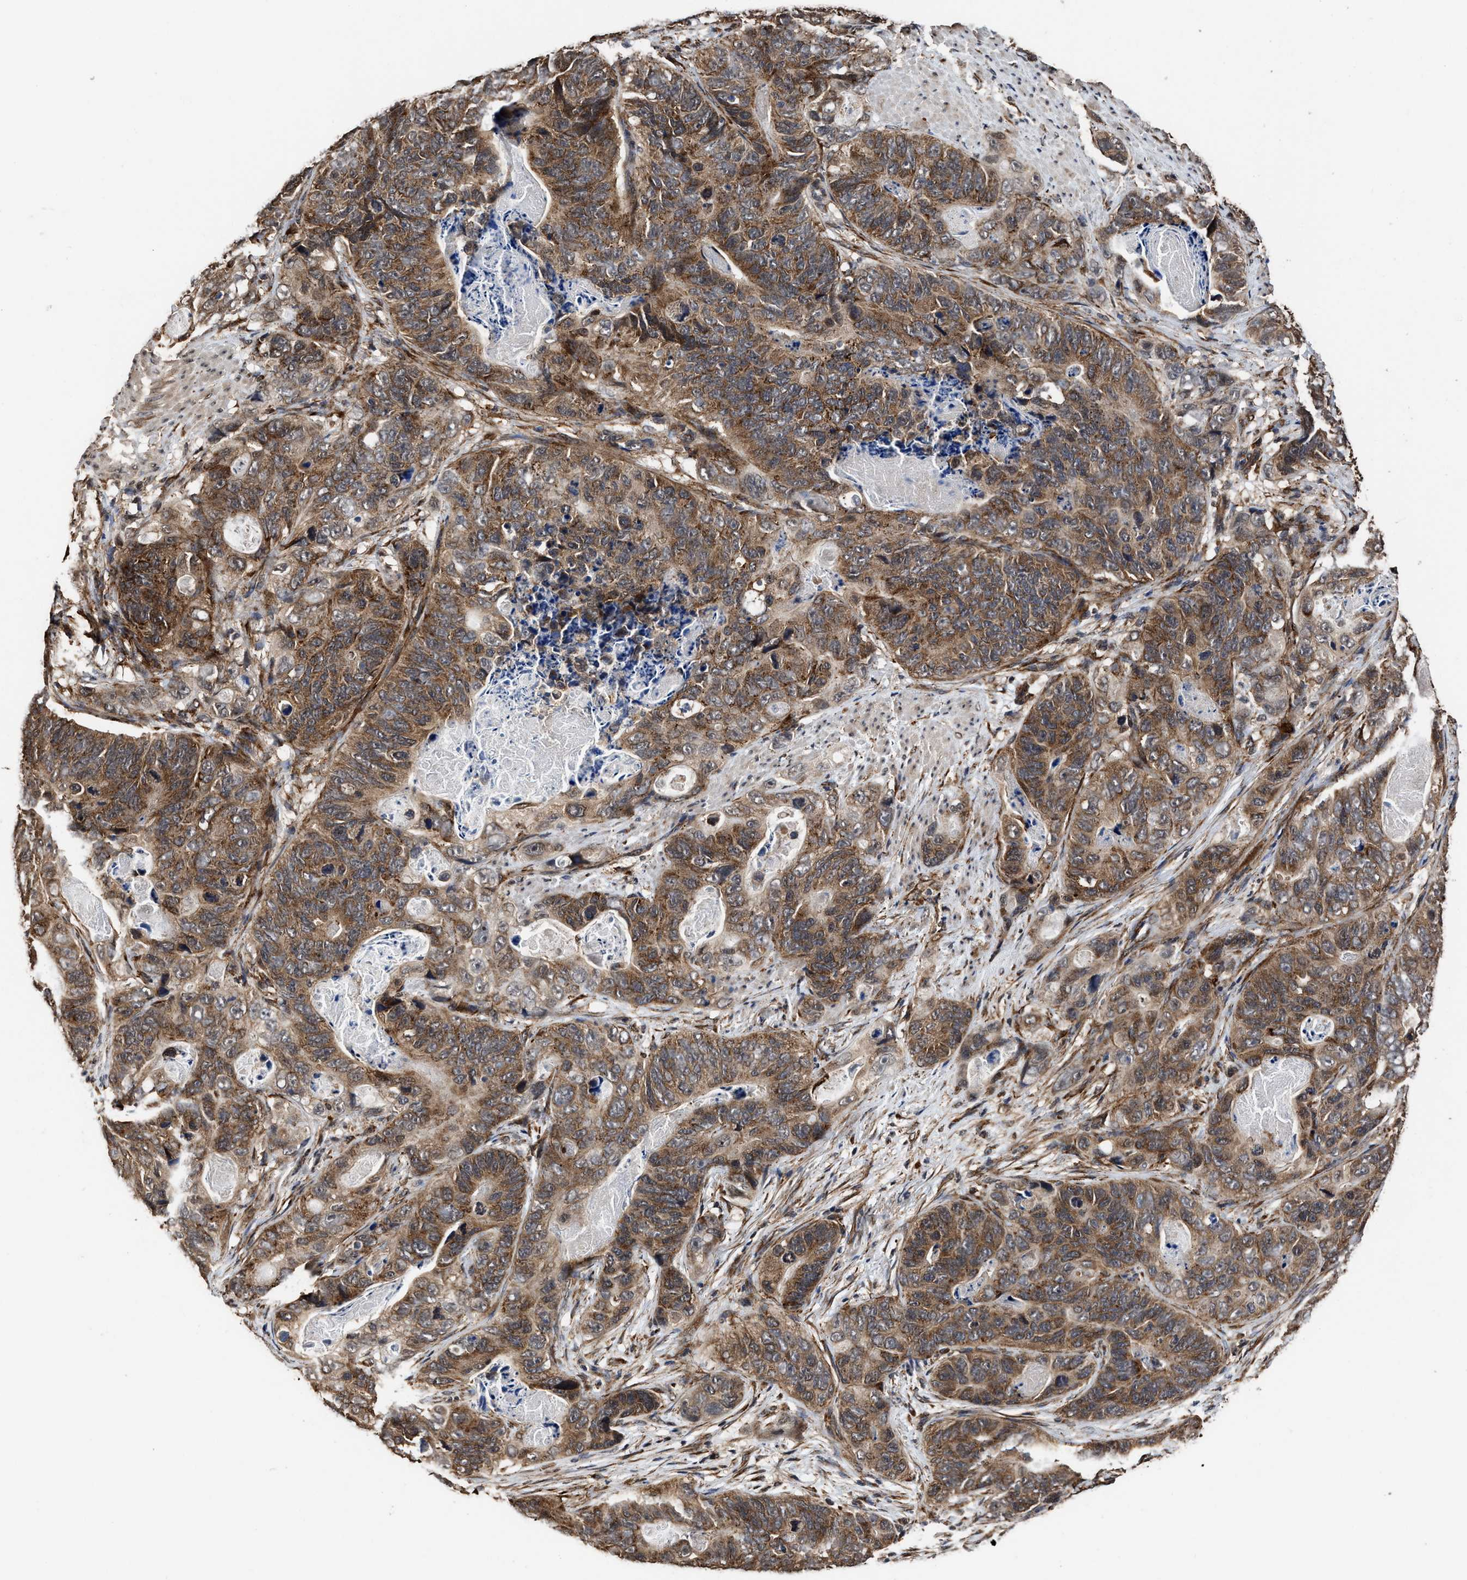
{"staining": {"intensity": "moderate", "quantity": ">75%", "location": "cytoplasmic/membranous"}, "tissue": "stomach cancer", "cell_type": "Tumor cells", "image_type": "cancer", "snomed": [{"axis": "morphology", "description": "Adenocarcinoma, NOS"}, {"axis": "topography", "description": "Stomach"}], "caption": "Immunohistochemical staining of adenocarcinoma (stomach) displays medium levels of moderate cytoplasmic/membranous protein staining in about >75% of tumor cells.", "gene": "SEPTIN2", "patient": {"sex": "female", "age": 89}}